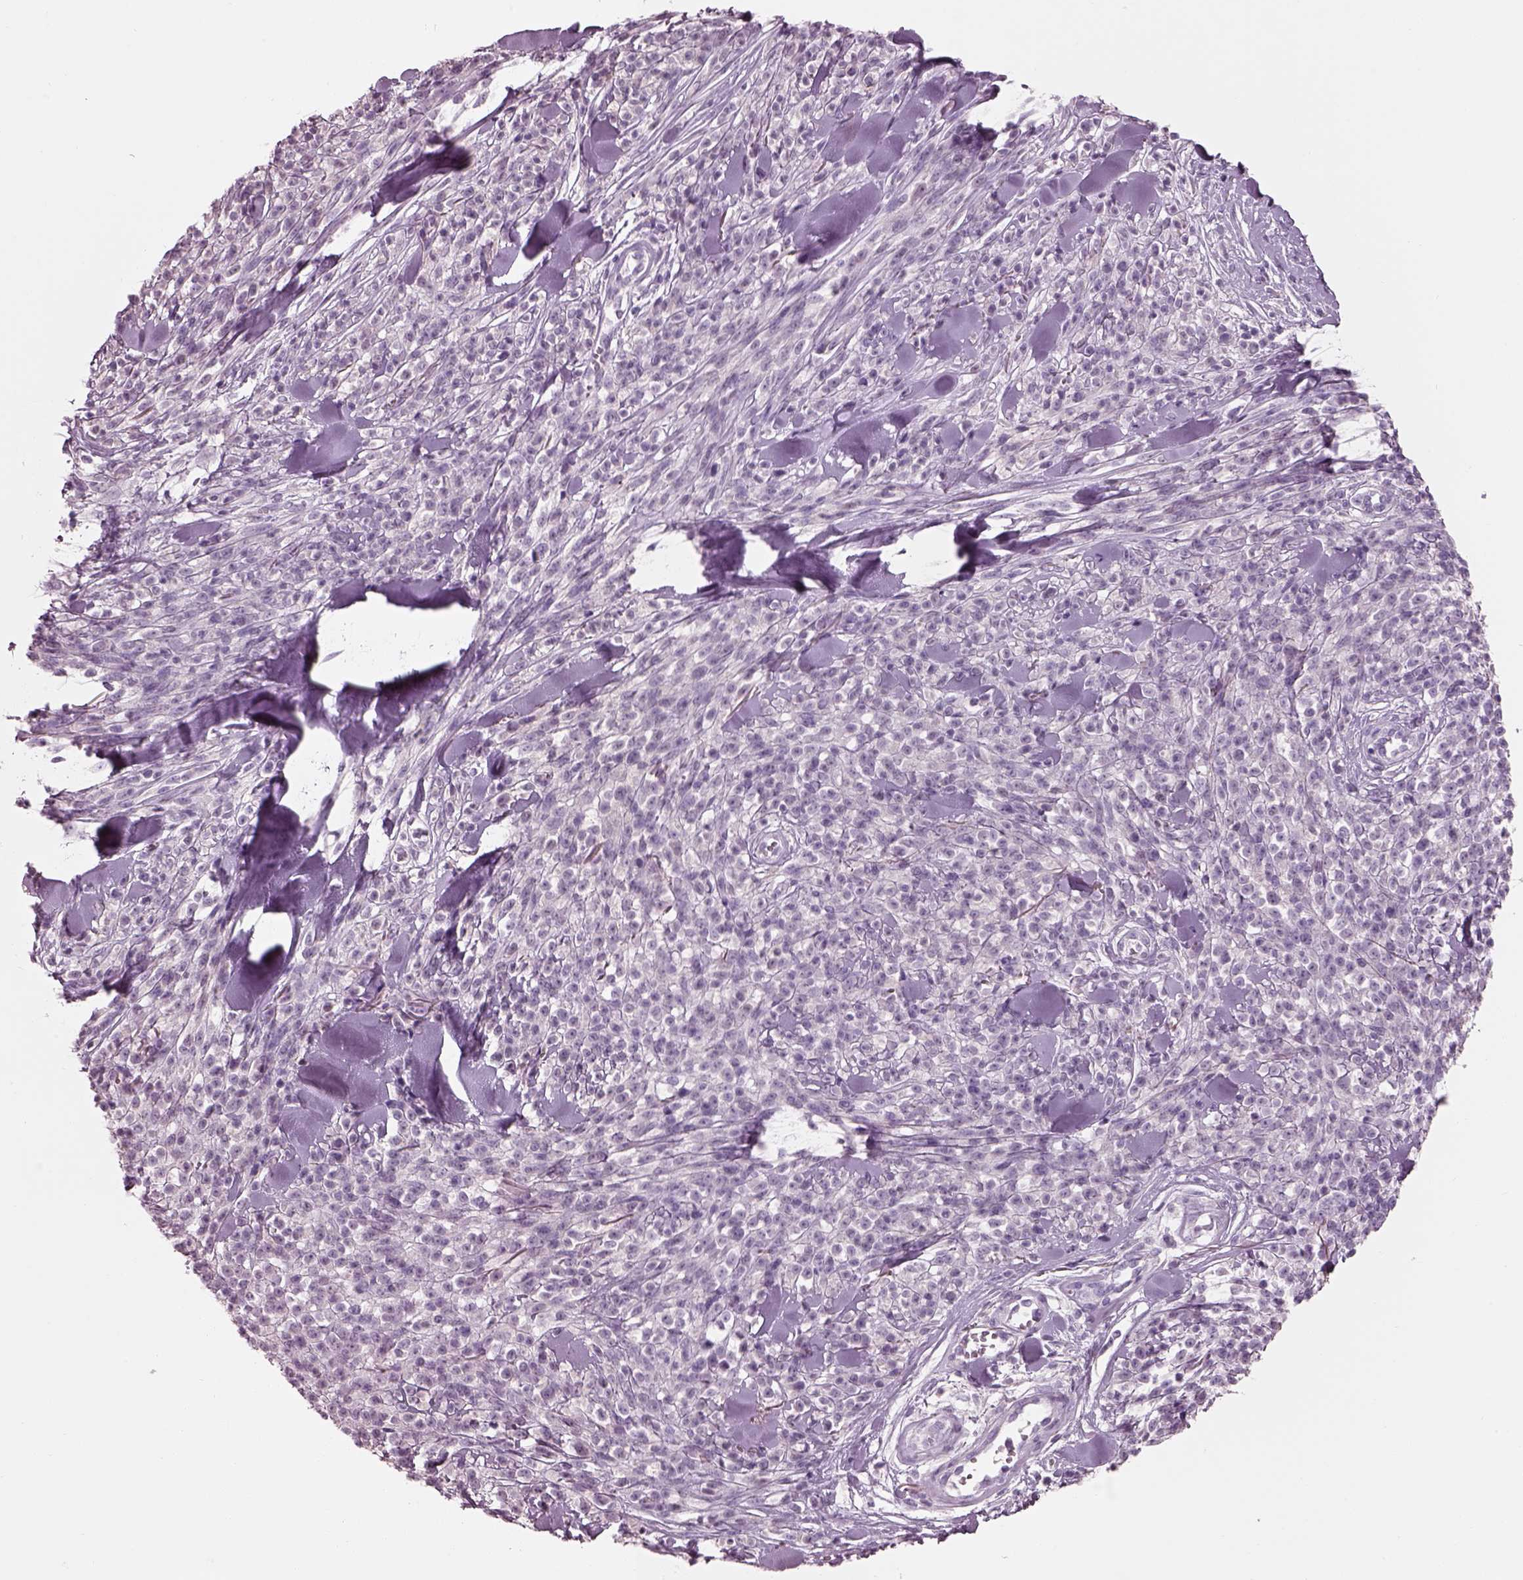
{"staining": {"intensity": "negative", "quantity": "none", "location": "none"}, "tissue": "melanoma", "cell_type": "Tumor cells", "image_type": "cancer", "snomed": [{"axis": "morphology", "description": "Malignant melanoma, NOS"}, {"axis": "topography", "description": "Skin"}, {"axis": "topography", "description": "Skin of trunk"}], "caption": "Immunohistochemistry (IHC) image of melanoma stained for a protein (brown), which displays no expression in tumor cells. The staining is performed using DAB brown chromogen with nuclei counter-stained in using hematoxylin.", "gene": "SLC27A2", "patient": {"sex": "male", "age": 74}}